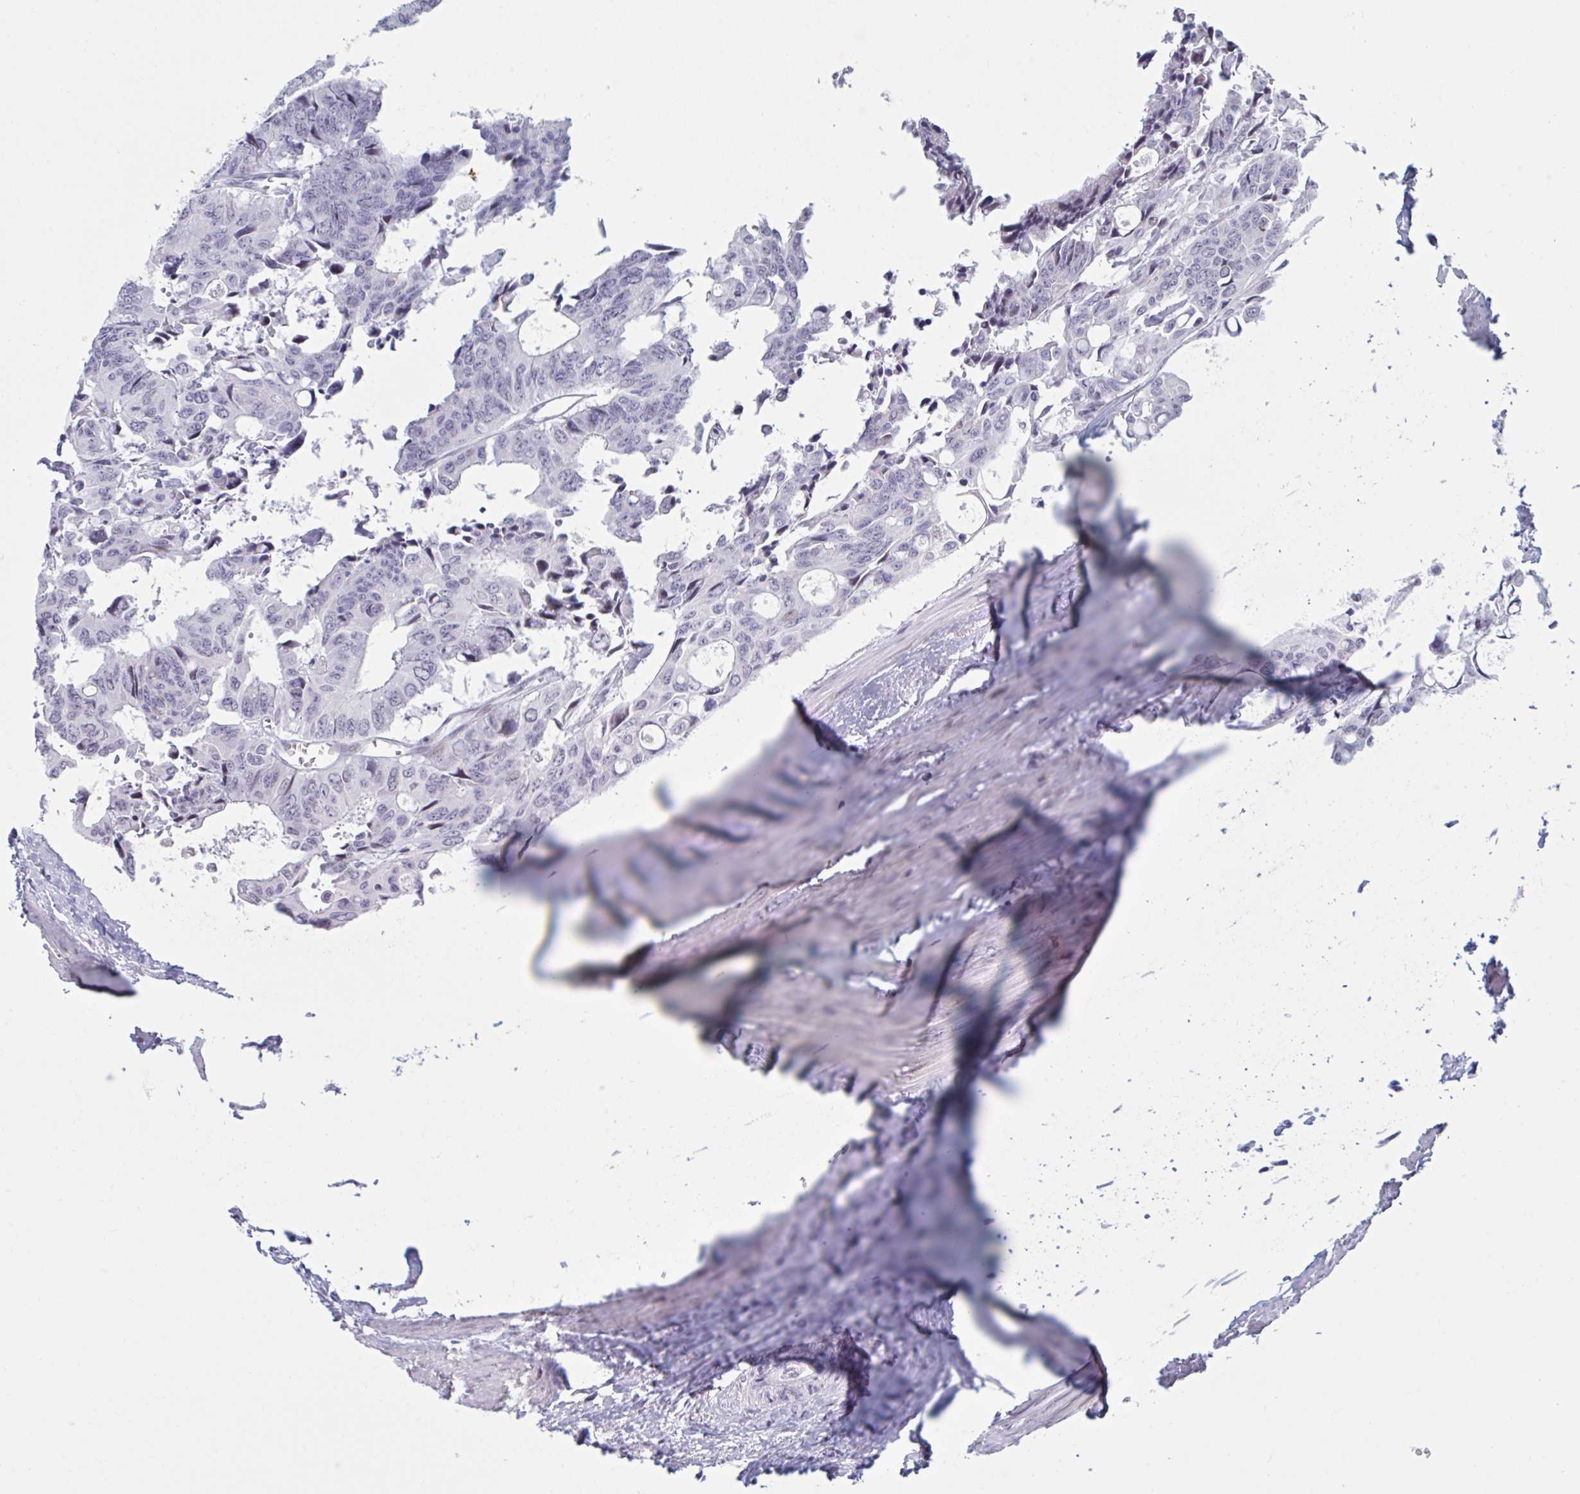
{"staining": {"intensity": "negative", "quantity": "none", "location": "none"}, "tissue": "colorectal cancer", "cell_type": "Tumor cells", "image_type": "cancer", "snomed": [{"axis": "morphology", "description": "Adenocarcinoma, NOS"}, {"axis": "topography", "description": "Rectum"}], "caption": "The immunohistochemistry (IHC) histopathology image has no significant expression in tumor cells of colorectal adenocarcinoma tissue.", "gene": "HSD17B6", "patient": {"sex": "male", "age": 76}}